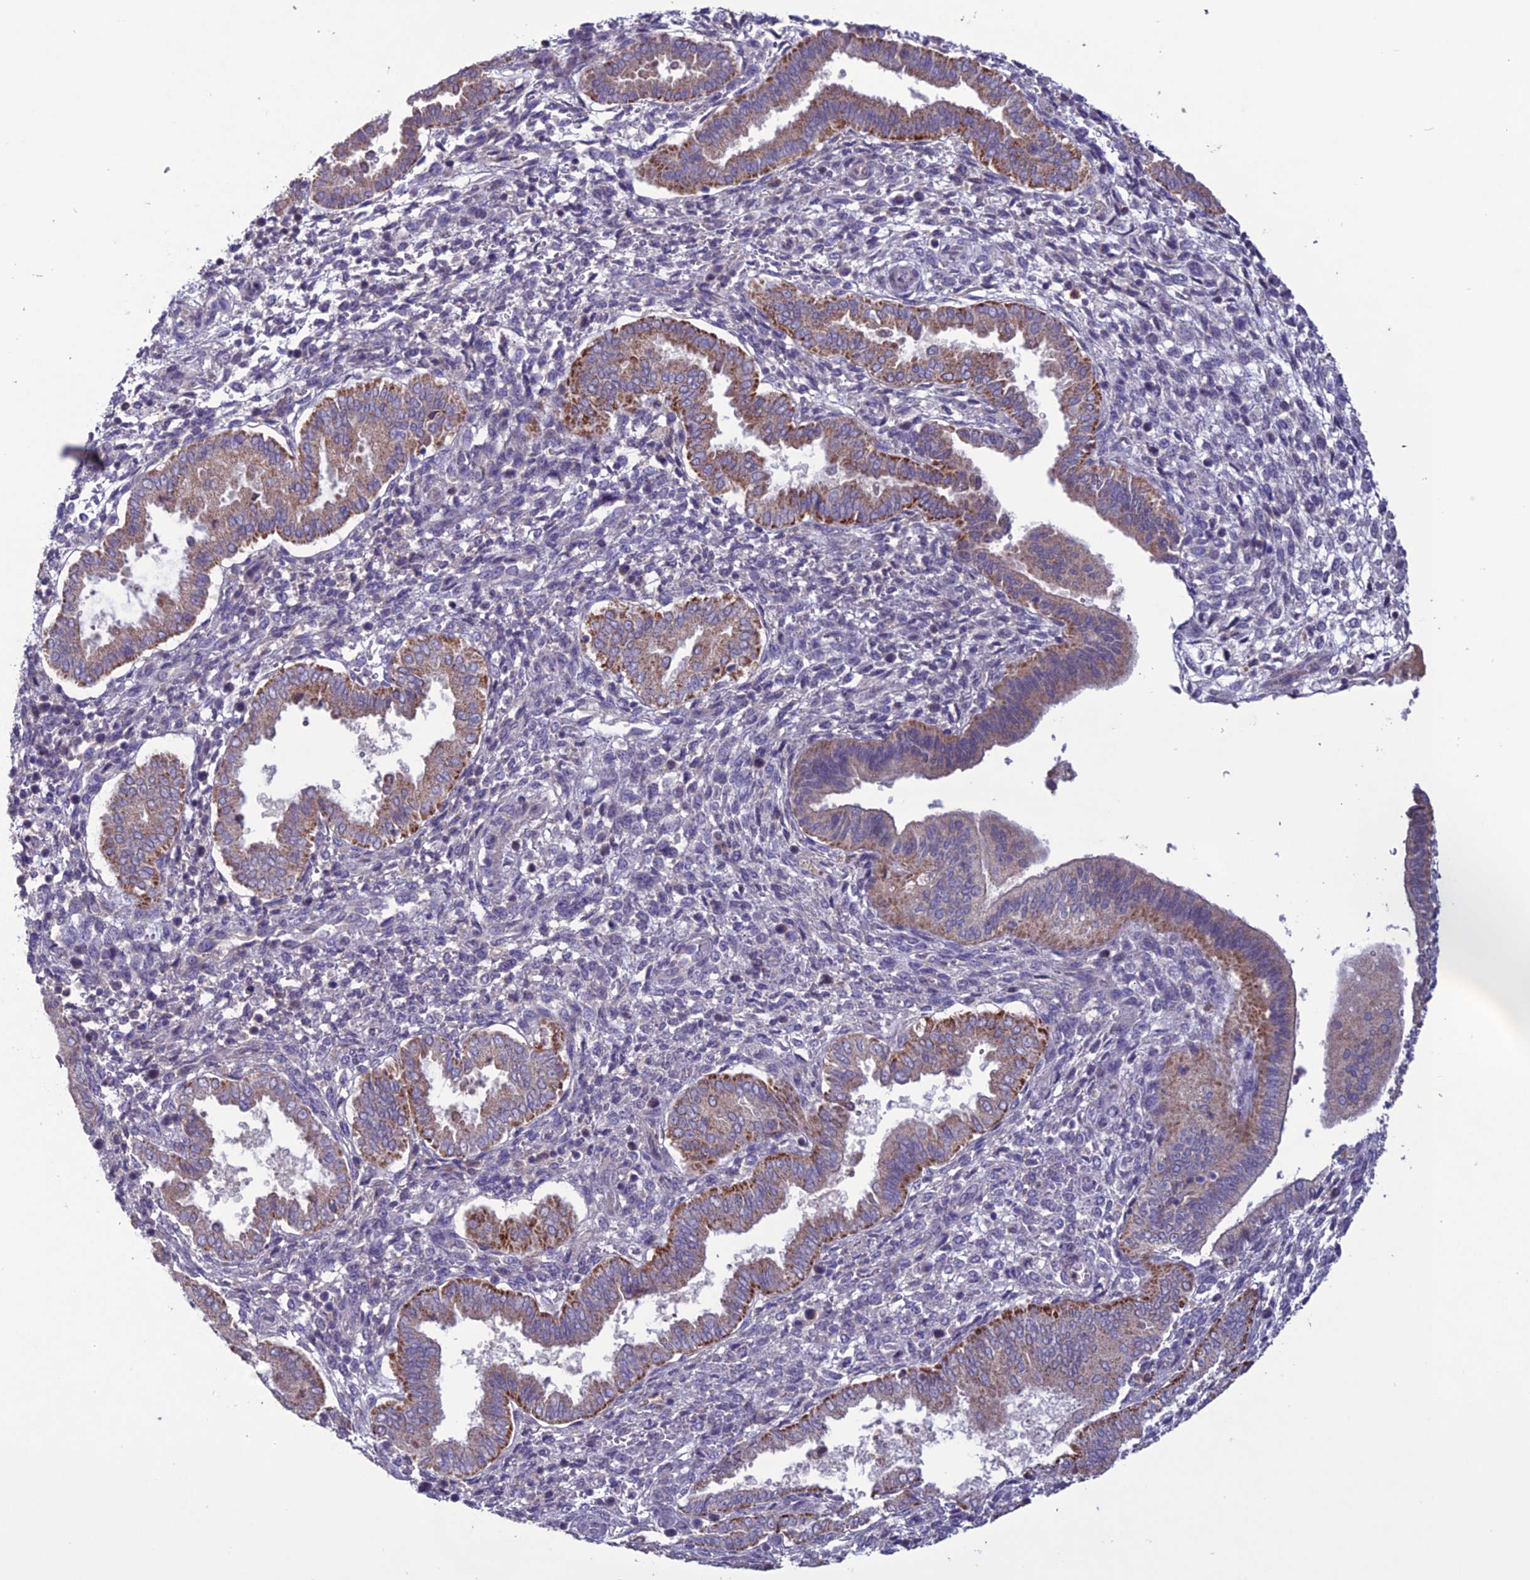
{"staining": {"intensity": "negative", "quantity": "none", "location": "none"}, "tissue": "endometrium", "cell_type": "Cells in endometrial stroma", "image_type": "normal", "snomed": [{"axis": "morphology", "description": "Normal tissue, NOS"}, {"axis": "topography", "description": "Endometrium"}], "caption": "Immunohistochemical staining of unremarkable endometrium demonstrates no significant positivity in cells in endometrial stroma. The staining was performed using DAB (3,3'-diaminobenzidine) to visualize the protein expression in brown, while the nuclei were stained in blue with hematoxylin (Magnification: 20x).", "gene": "C2orf76", "patient": {"sex": "female", "age": 24}}